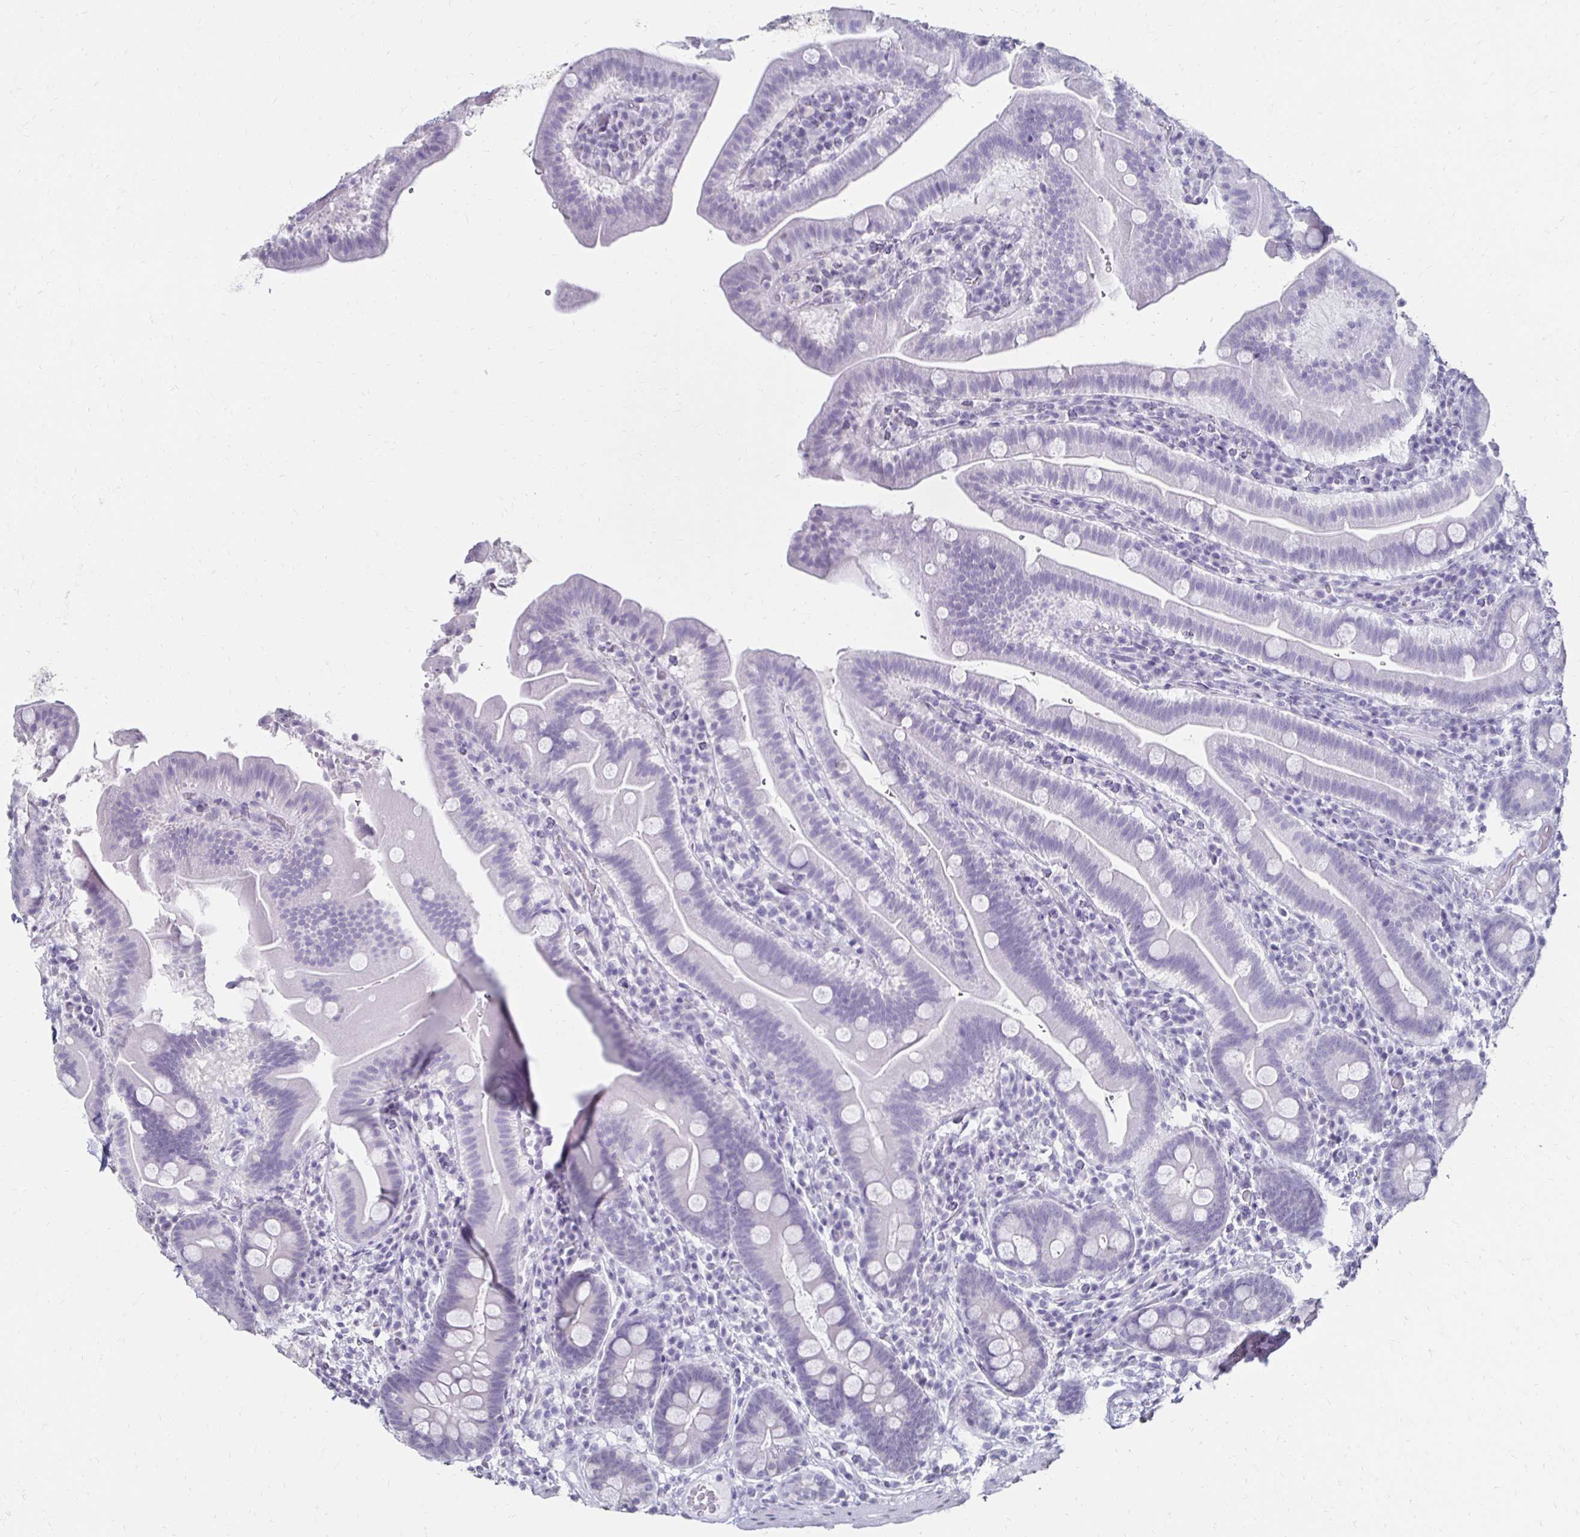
{"staining": {"intensity": "negative", "quantity": "none", "location": "none"}, "tissue": "small intestine", "cell_type": "Glandular cells", "image_type": "normal", "snomed": [{"axis": "morphology", "description": "Normal tissue, NOS"}, {"axis": "topography", "description": "Small intestine"}], "caption": "This is a micrograph of IHC staining of benign small intestine, which shows no staining in glandular cells.", "gene": "TOMM34", "patient": {"sex": "male", "age": 26}}